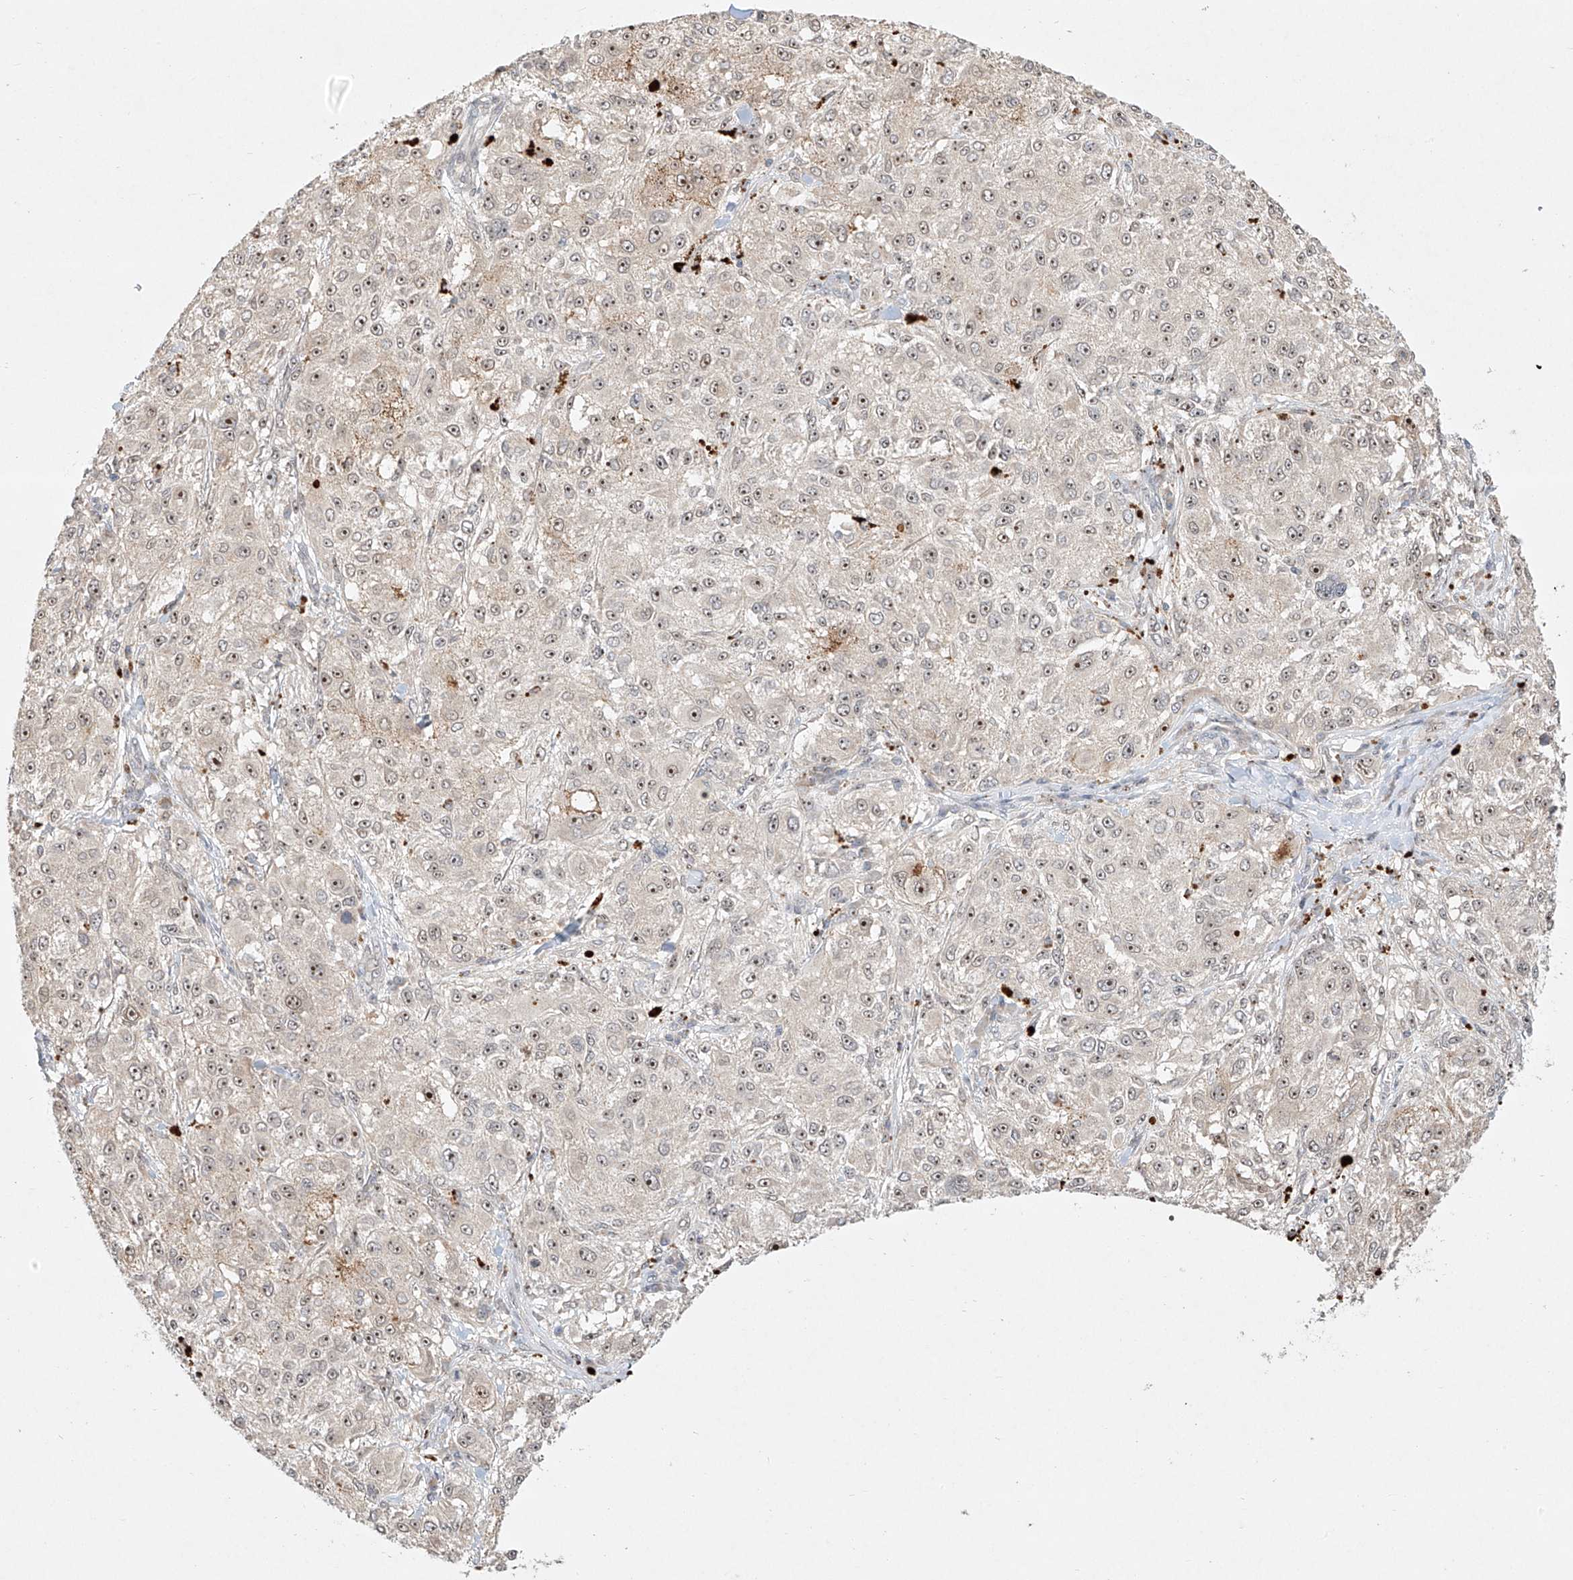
{"staining": {"intensity": "weak", "quantity": "25%-75%", "location": "nuclear"}, "tissue": "melanoma", "cell_type": "Tumor cells", "image_type": "cancer", "snomed": [{"axis": "morphology", "description": "Necrosis, NOS"}, {"axis": "morphology", "description": "Malignant melanoma, NOS"}, {"axis": "topography", "description": "Skin"}], "caption": "Immunohistochemical staining of human malignant melanoma displays low levels of weak nuclear protein expression in approximately 25%-75% of tumor cells.", "gene": "TASP1", "patient": {"sex": "female", "age": 87}}